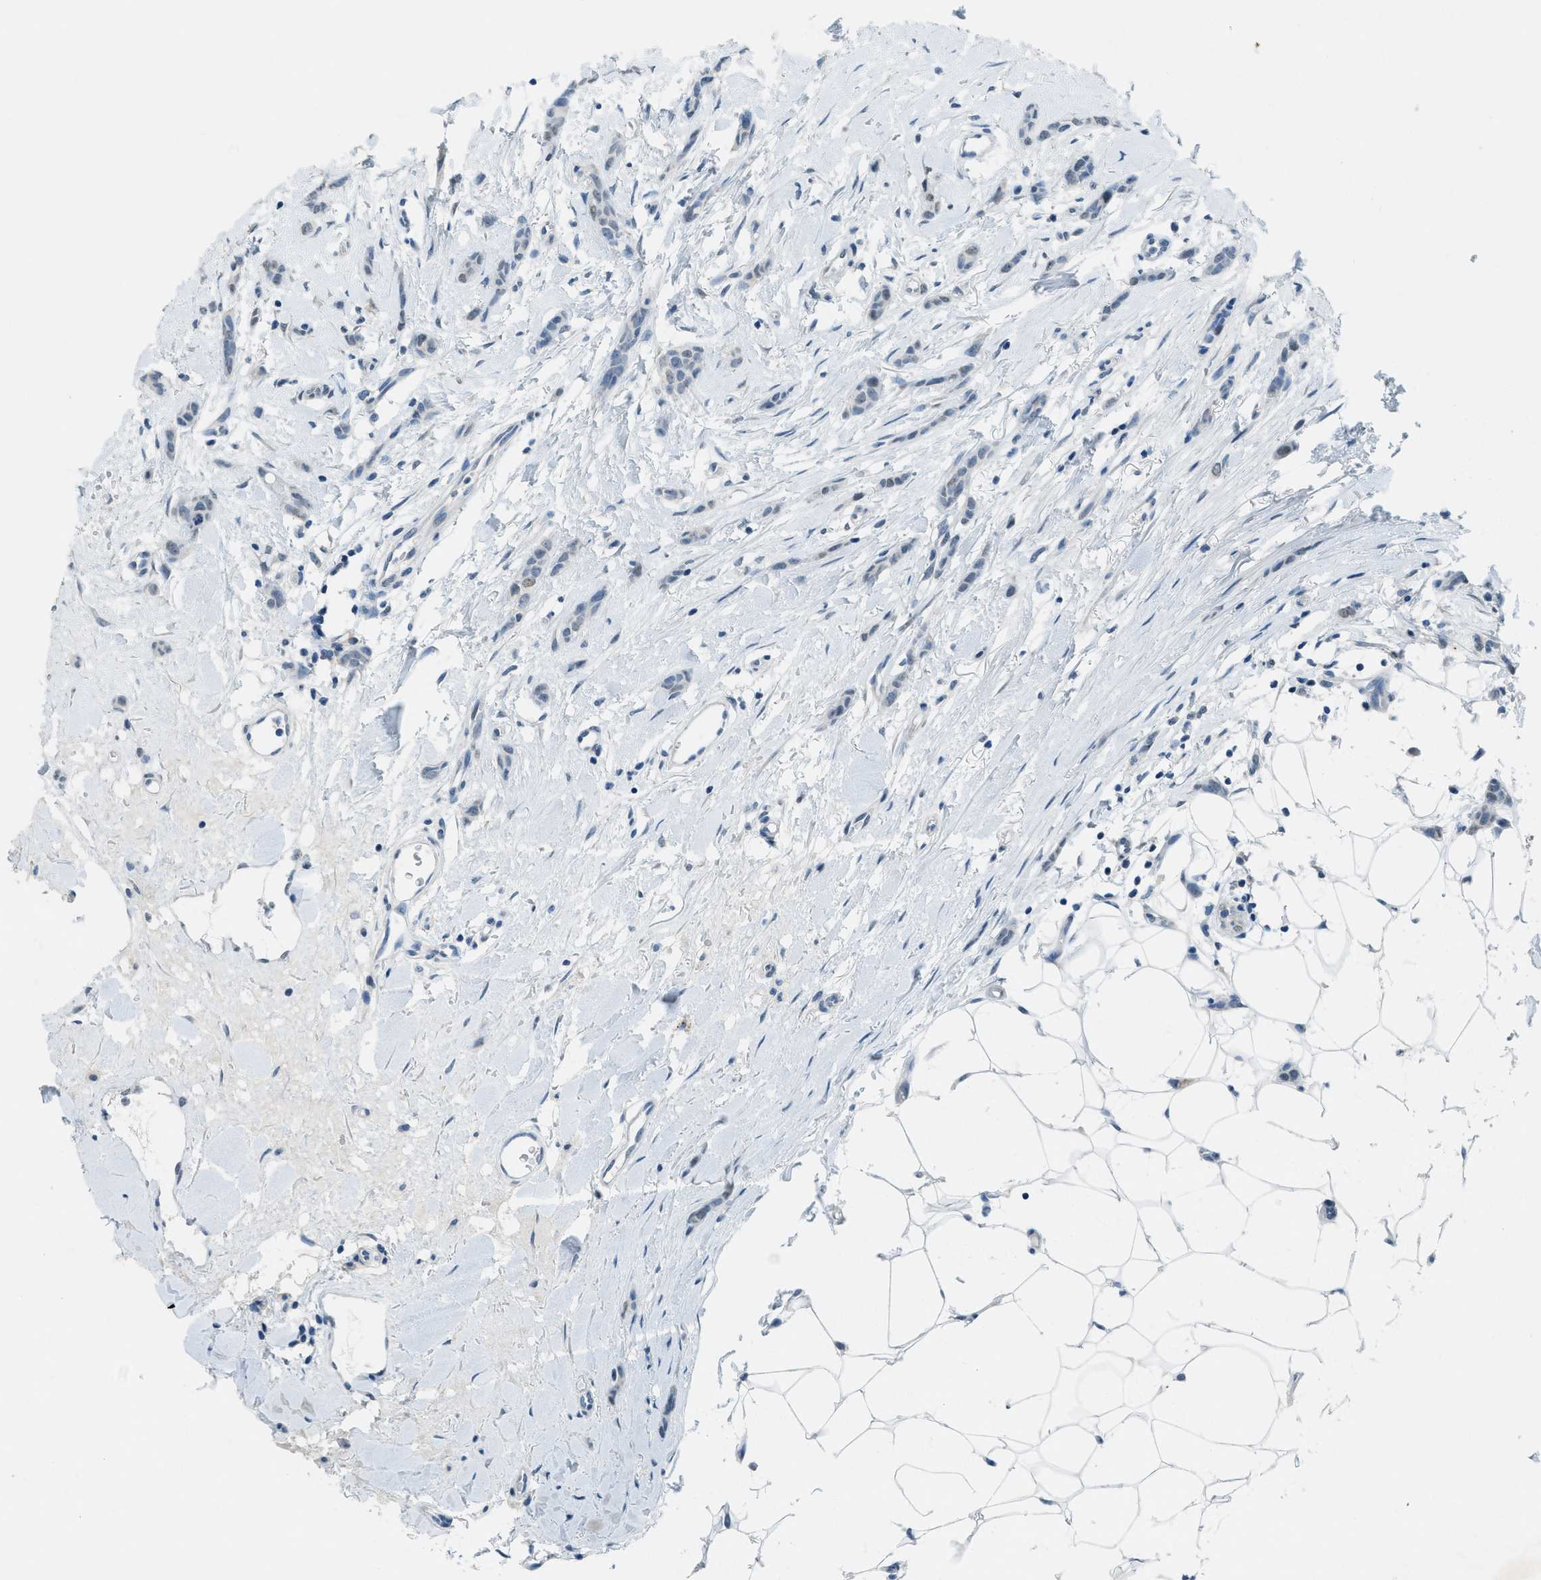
{"staining": {"intensity": "weak", "quantity": "<25%", "location": "nuclear"}, "tissue": "breast cancer", "cell_type": "Tumor cells", "image_type": "cancer", "snomed": [{"axis": "morphology", "description": "Lobular carcinoma"}, {"axis": "topography", "description": "Skin"}, {"axis": "topography", "description": "Breast"}], "caption": "The photomicrograph displays no significant positivity in tumor cells of breast cancer (lobular carcinoma).", "gene": "TTC13", "patient": {"sex": "female", "age": 46}}